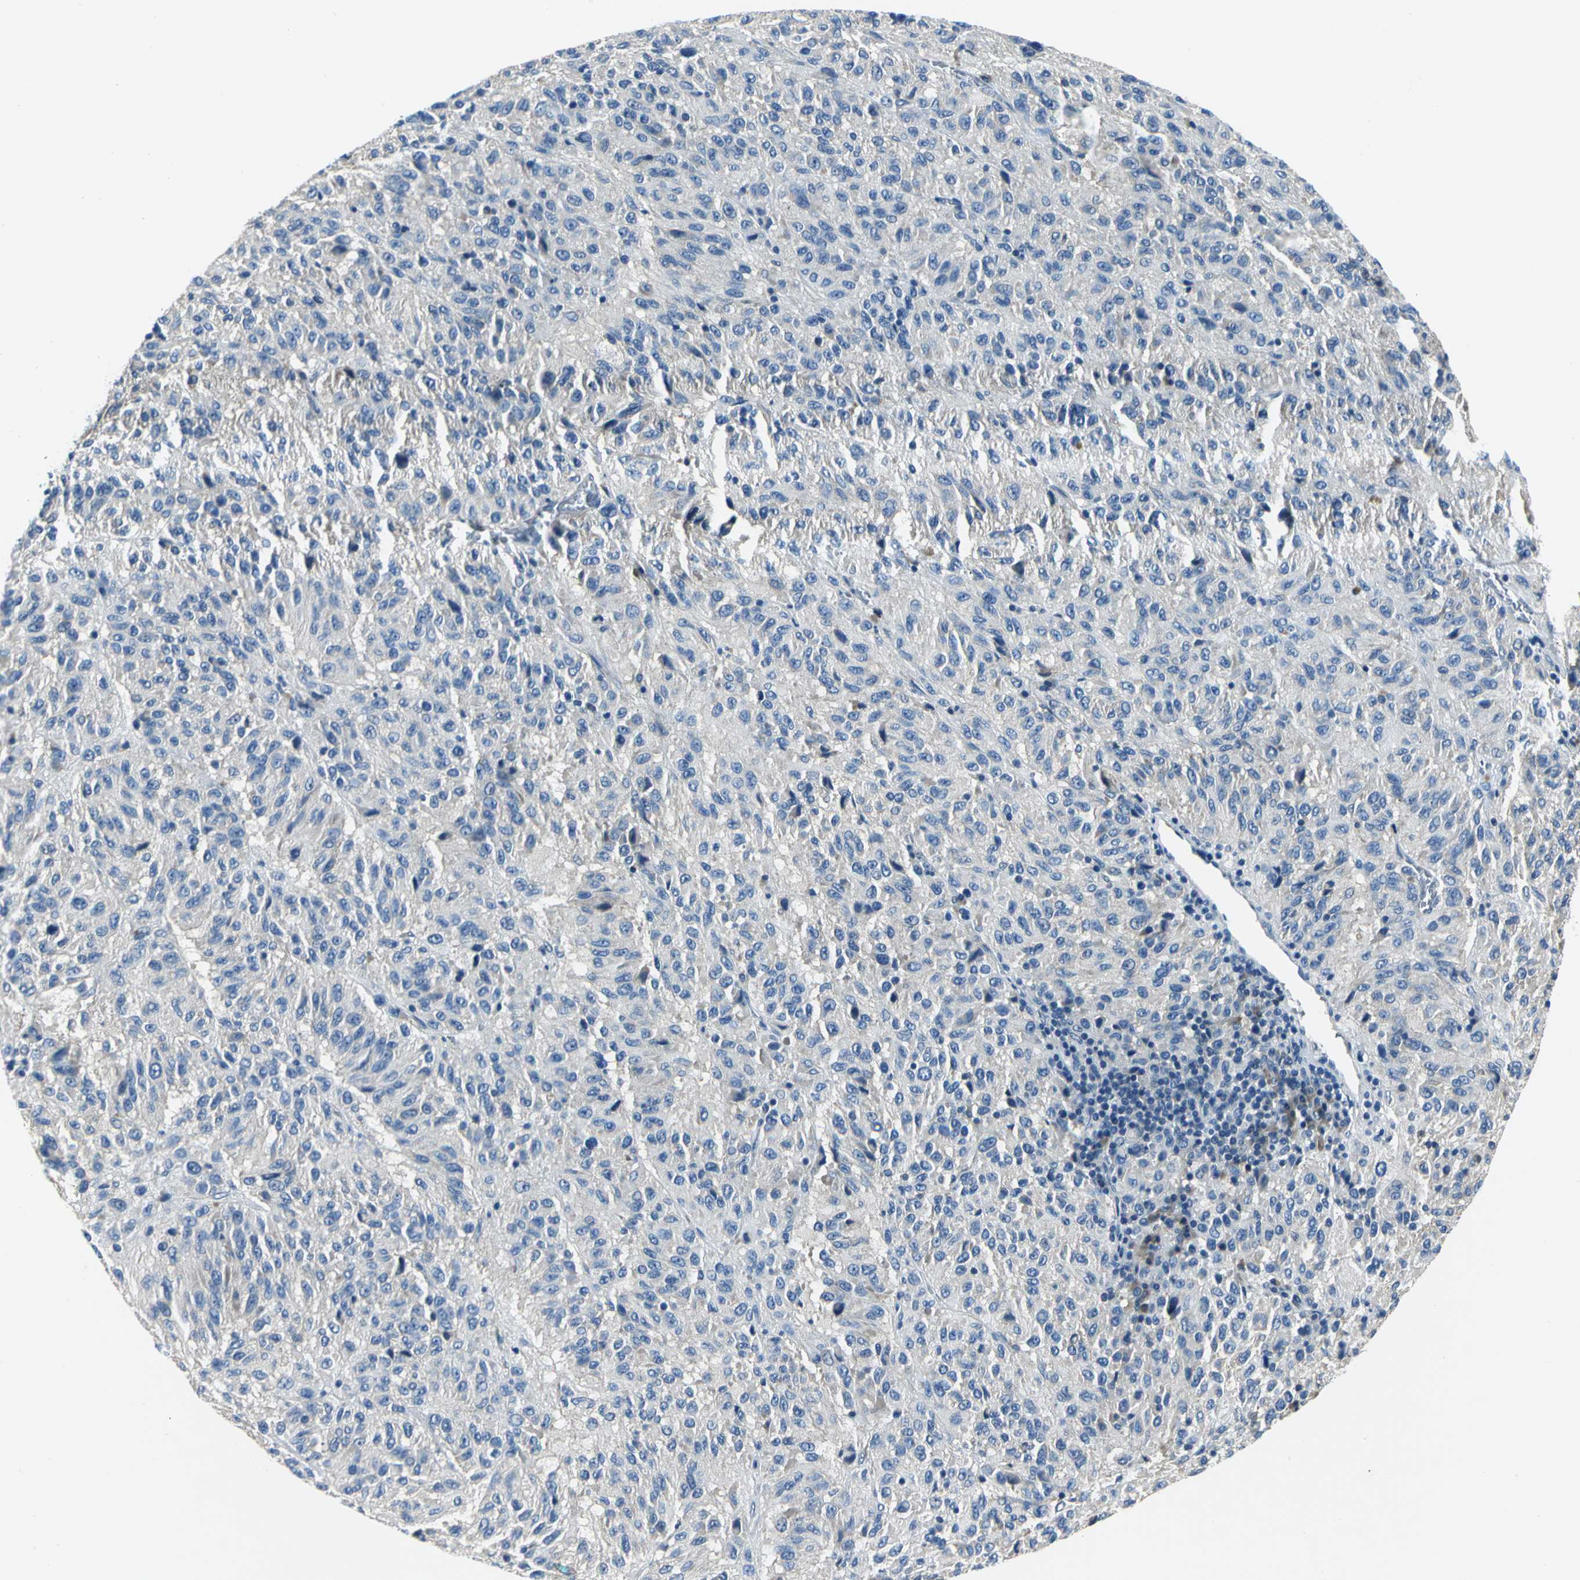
{"staining": {"intensity": "negative", "quantity": "none", "location": "none"}, "tissue": "melanoma", "cell_type": "Tumor cells", "image_type": "cancer", "snomed": [{"axis": "morphology", "description": "Malignant melanoma, Metastatic site"}, {"axis": "topography", "description": "Lung"}], "caption": "Immunohistochemical staining of human malignant melanoma (metastatic site) displays no significant positivity in tumor cells.", "gene": "SLC16A7", "patient": {"sex": "male", "age": 64}}